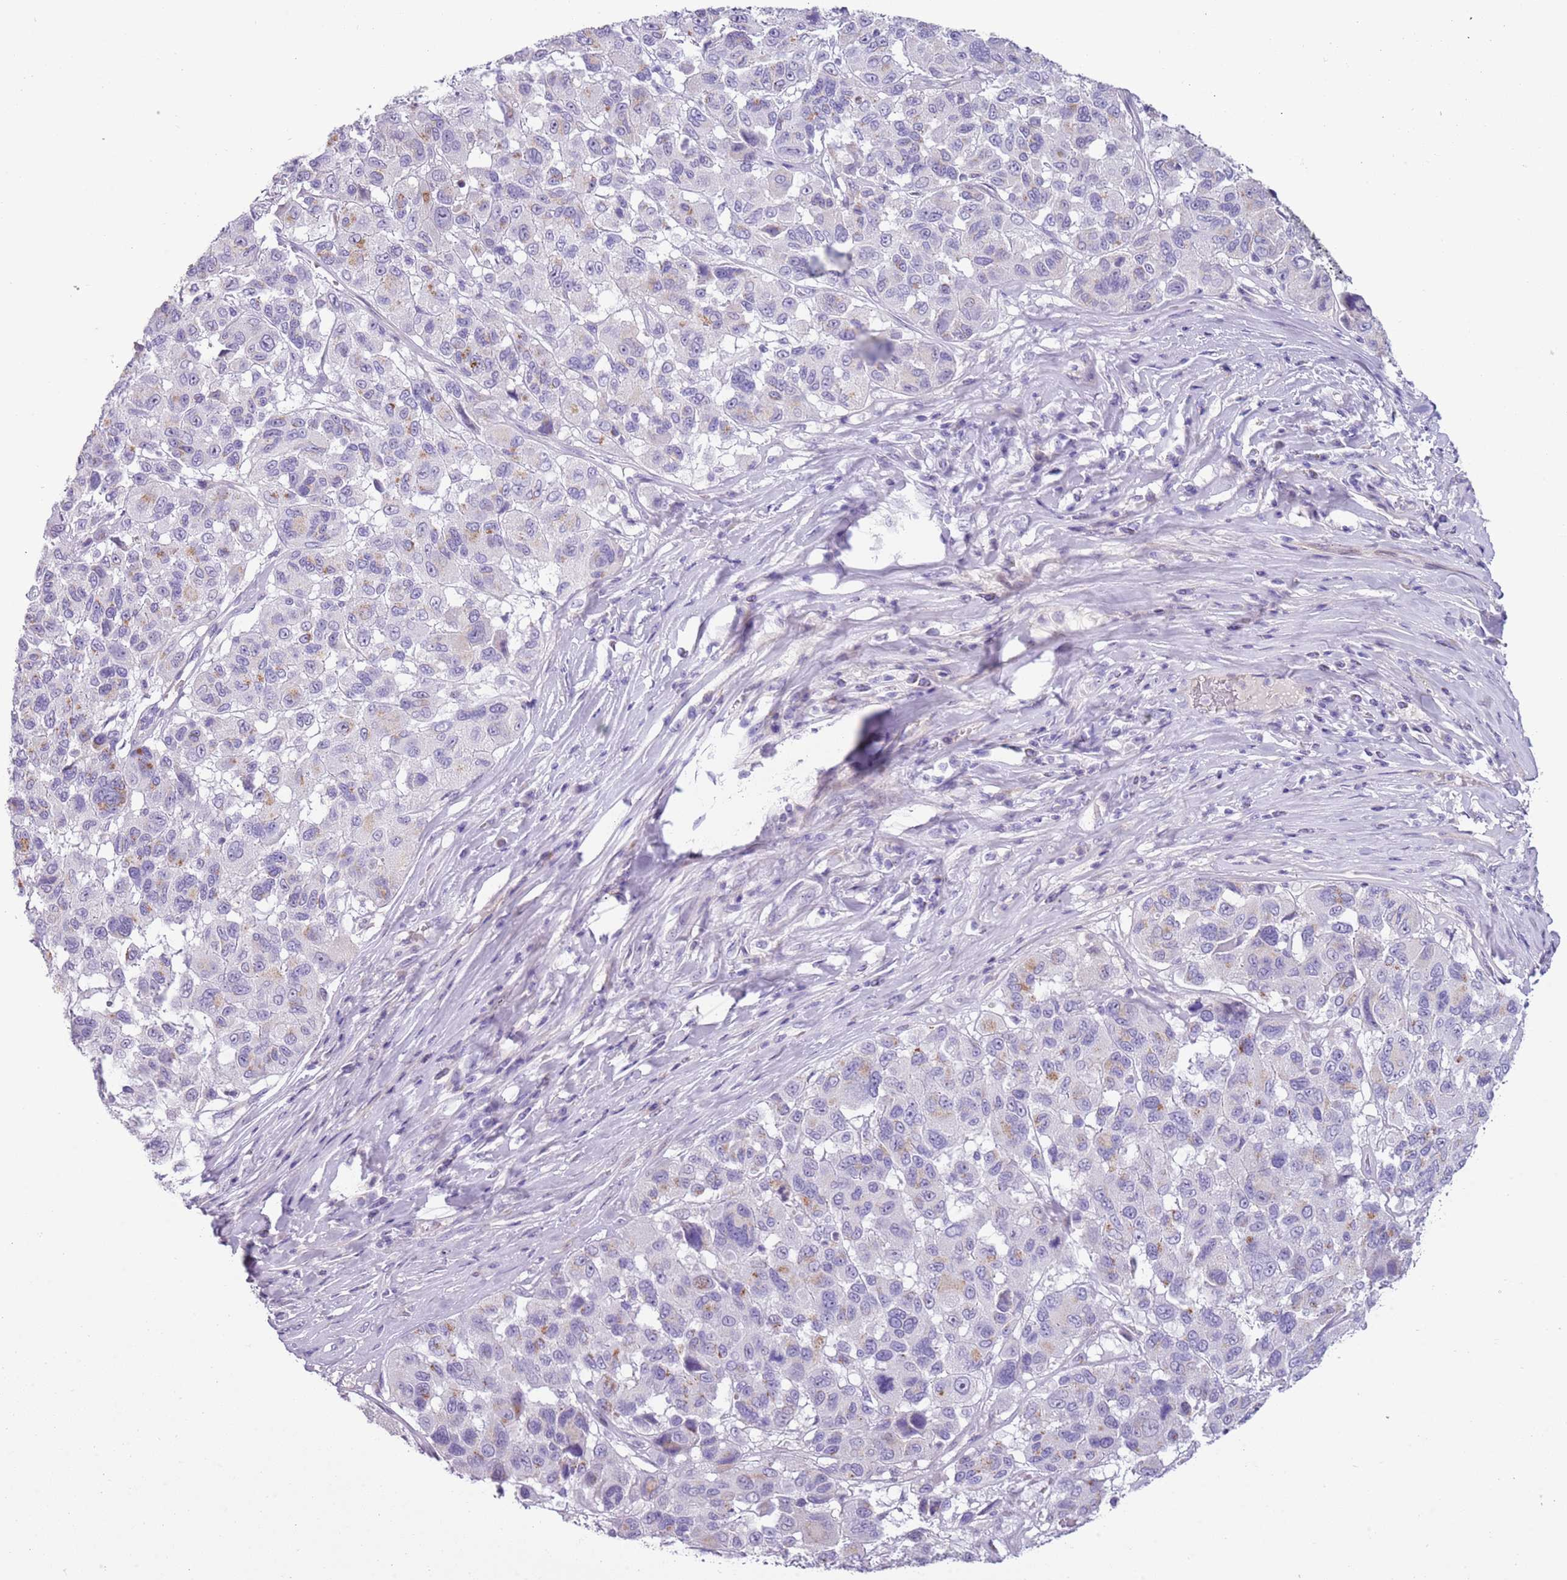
{"staining": {"intensity": "negative", "quantity": "none", "location": "none"}, "tissue": "melanoma", "cell_type": "Tumor cells", "image_type": "cancer", "snomed": [{"axis": "morphology", "description": "Malignant melanoma, NOS"}, {"axis": "topography", "description": "Skin"}], "caption": "An image of human melanoma is negative for staining in tumor cells. (DAB (3,3'-diaminobenzidine) IHC visualized using brightfield microscopy, high magnification).", "gene": "NBPF6", "patient": {"sex": "female", "age": 66}}